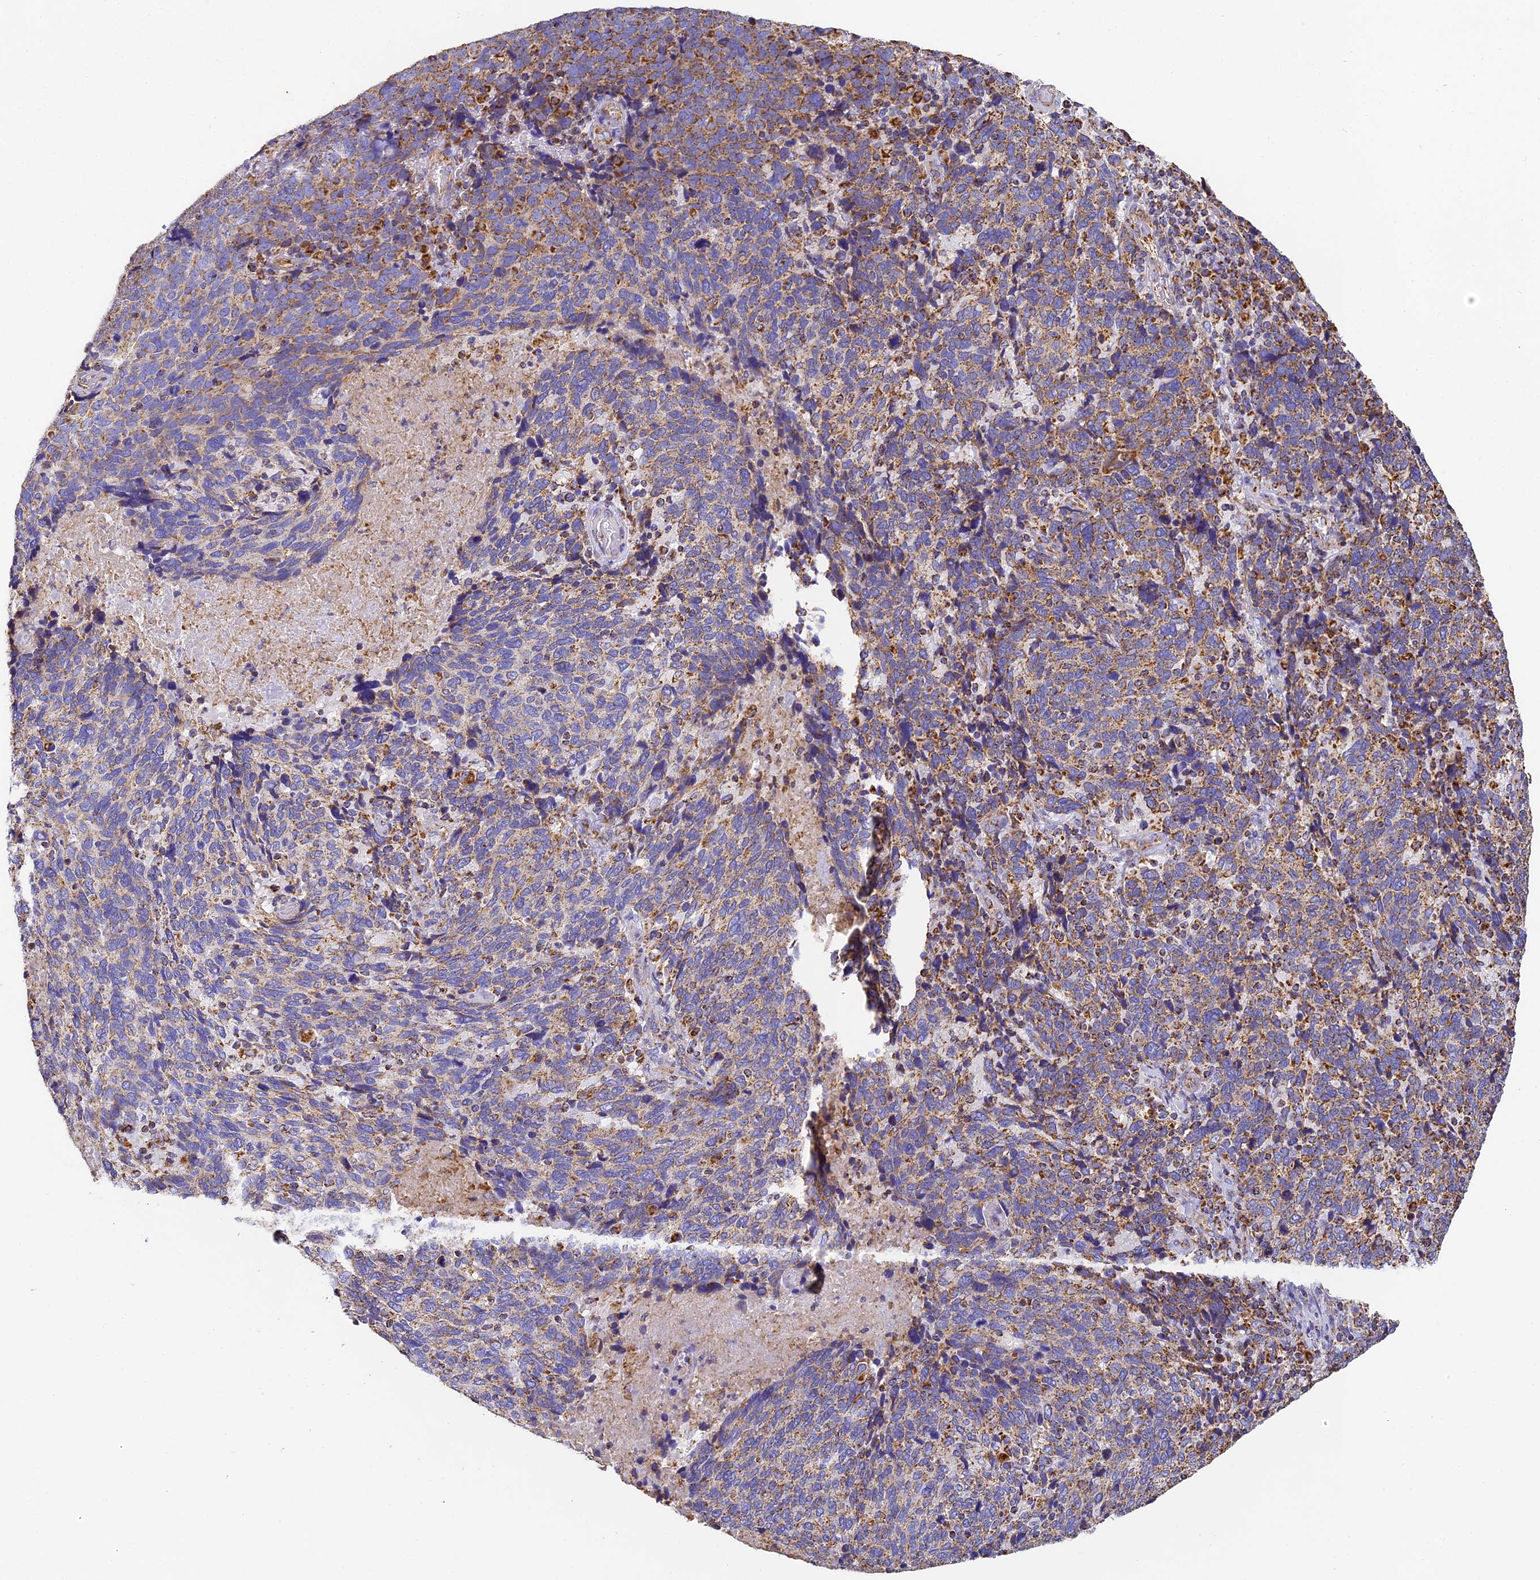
{"staining": {"intensity": "moderate", "quantity": ">75%", "location": "cytoplasmic/membranous"}, "tissue": "cervical cancer", "cell_type": "Tumor cells", "image_type": "cancer", "snomed": [{"axis": "morphology", "description": "Squamous cell carcinoma, NOS"}, {"axis": "topography", "description": "Cervix"}], "caption": "Immunohistochemical staining of human cervical squamous cell carcinoma demonstrates medium levels of moderate cytoplasmic/membranous protein staining in approximately >75% of tumor cells. Using DAB (brown) and hematoxylin (blue) stains, captured at high magnification using brightfield microscopy.", "gene": "COX6C", "patient": {"sex": "female", "age": 41}}